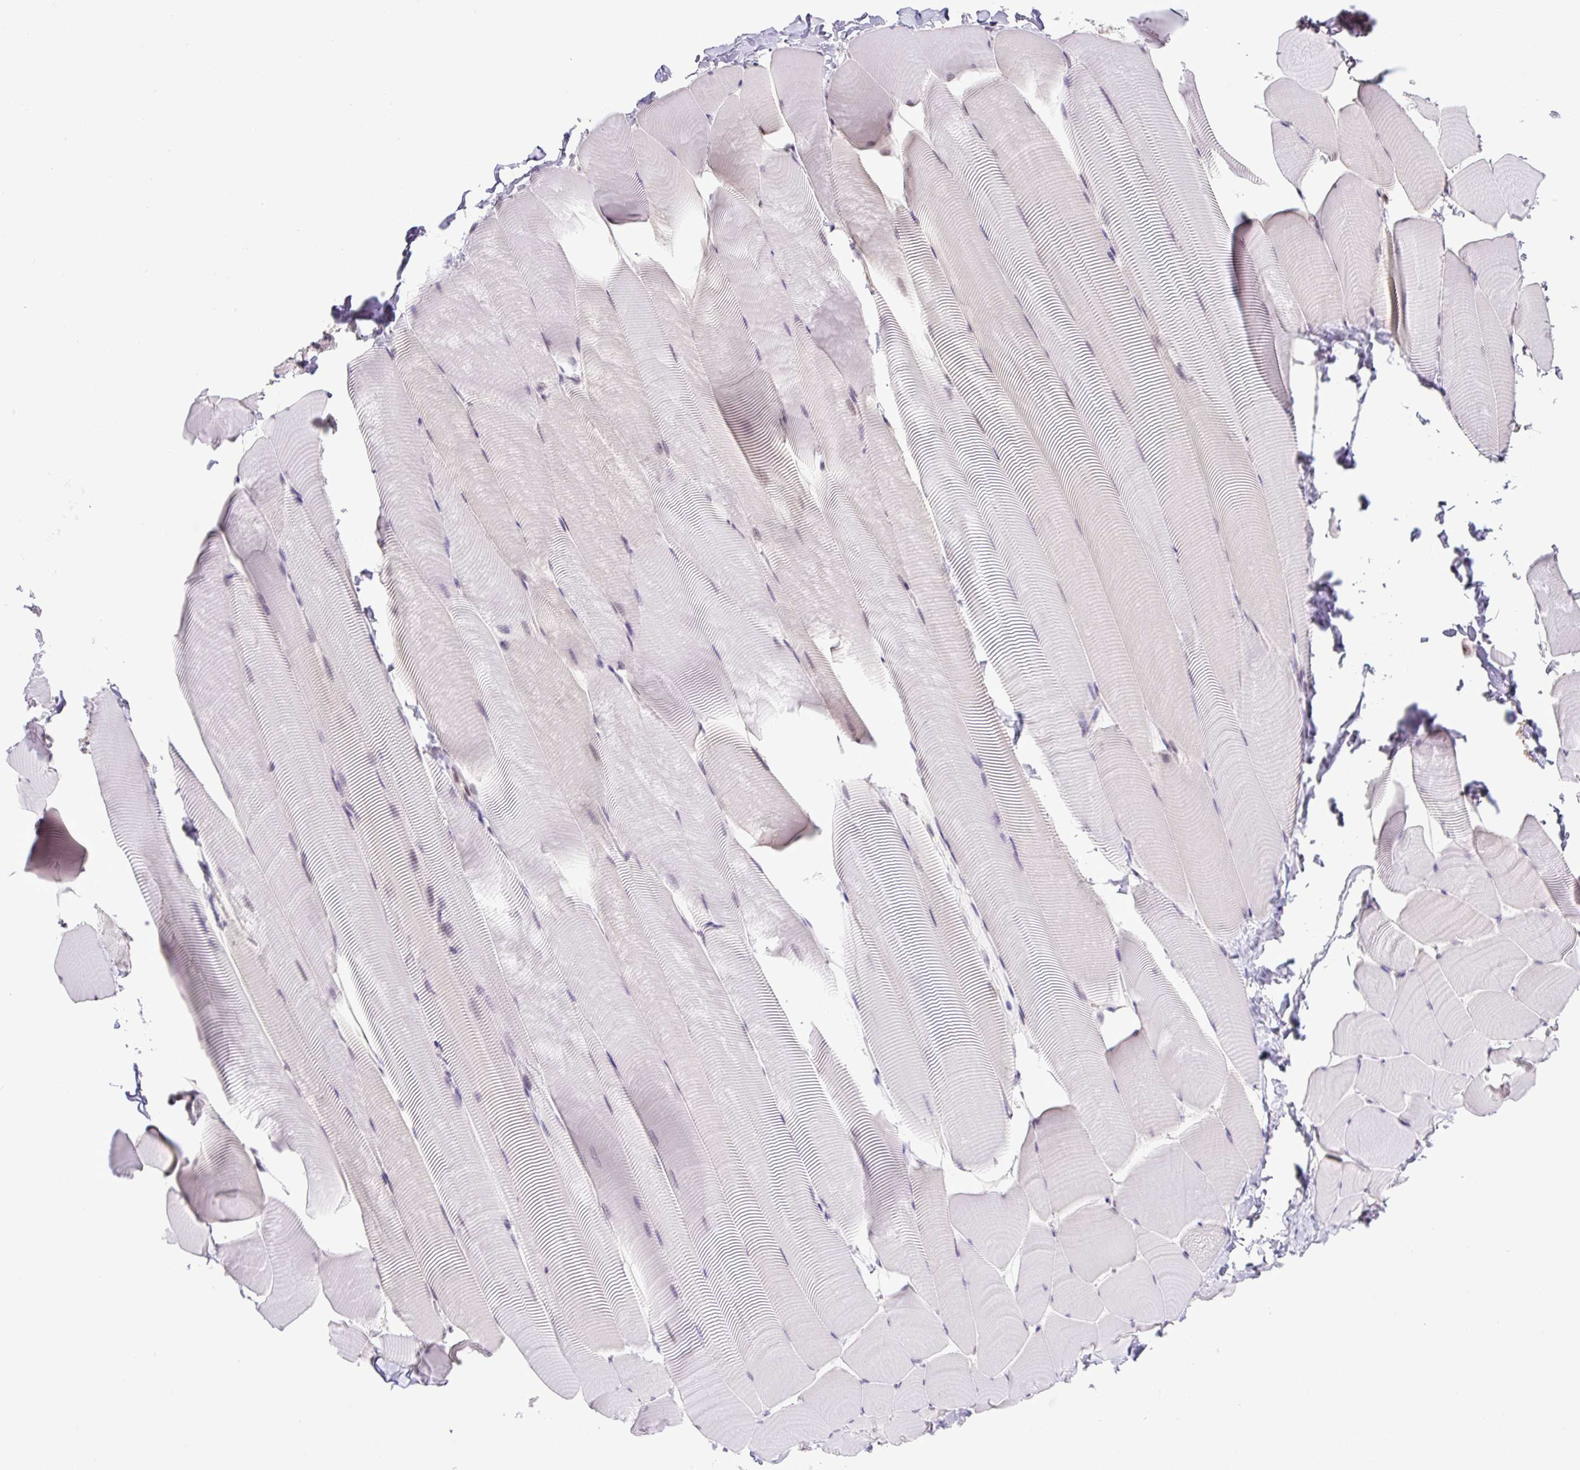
{"staining": {"intensity": "moderate", "quantity": "25%-75%", "location": "nuclear"}, "tissue": "skeletal muscle", "cell_type": "Myocytes", "image_type": "normal", "snomed": [{"axis": "morphology", "description": "Normal tissue, NOS"}, {"axis": "topography", "description": "Skeletal muscle"}], "caption": "Approximately 25%-75% of myocytes in unremarkable human skeletal muscle show moderate nuclear protein expression as visualized by brown immunohistochemical staining.", "gene": "SGTA", "patient": {"sex": "male", "age": 25}}